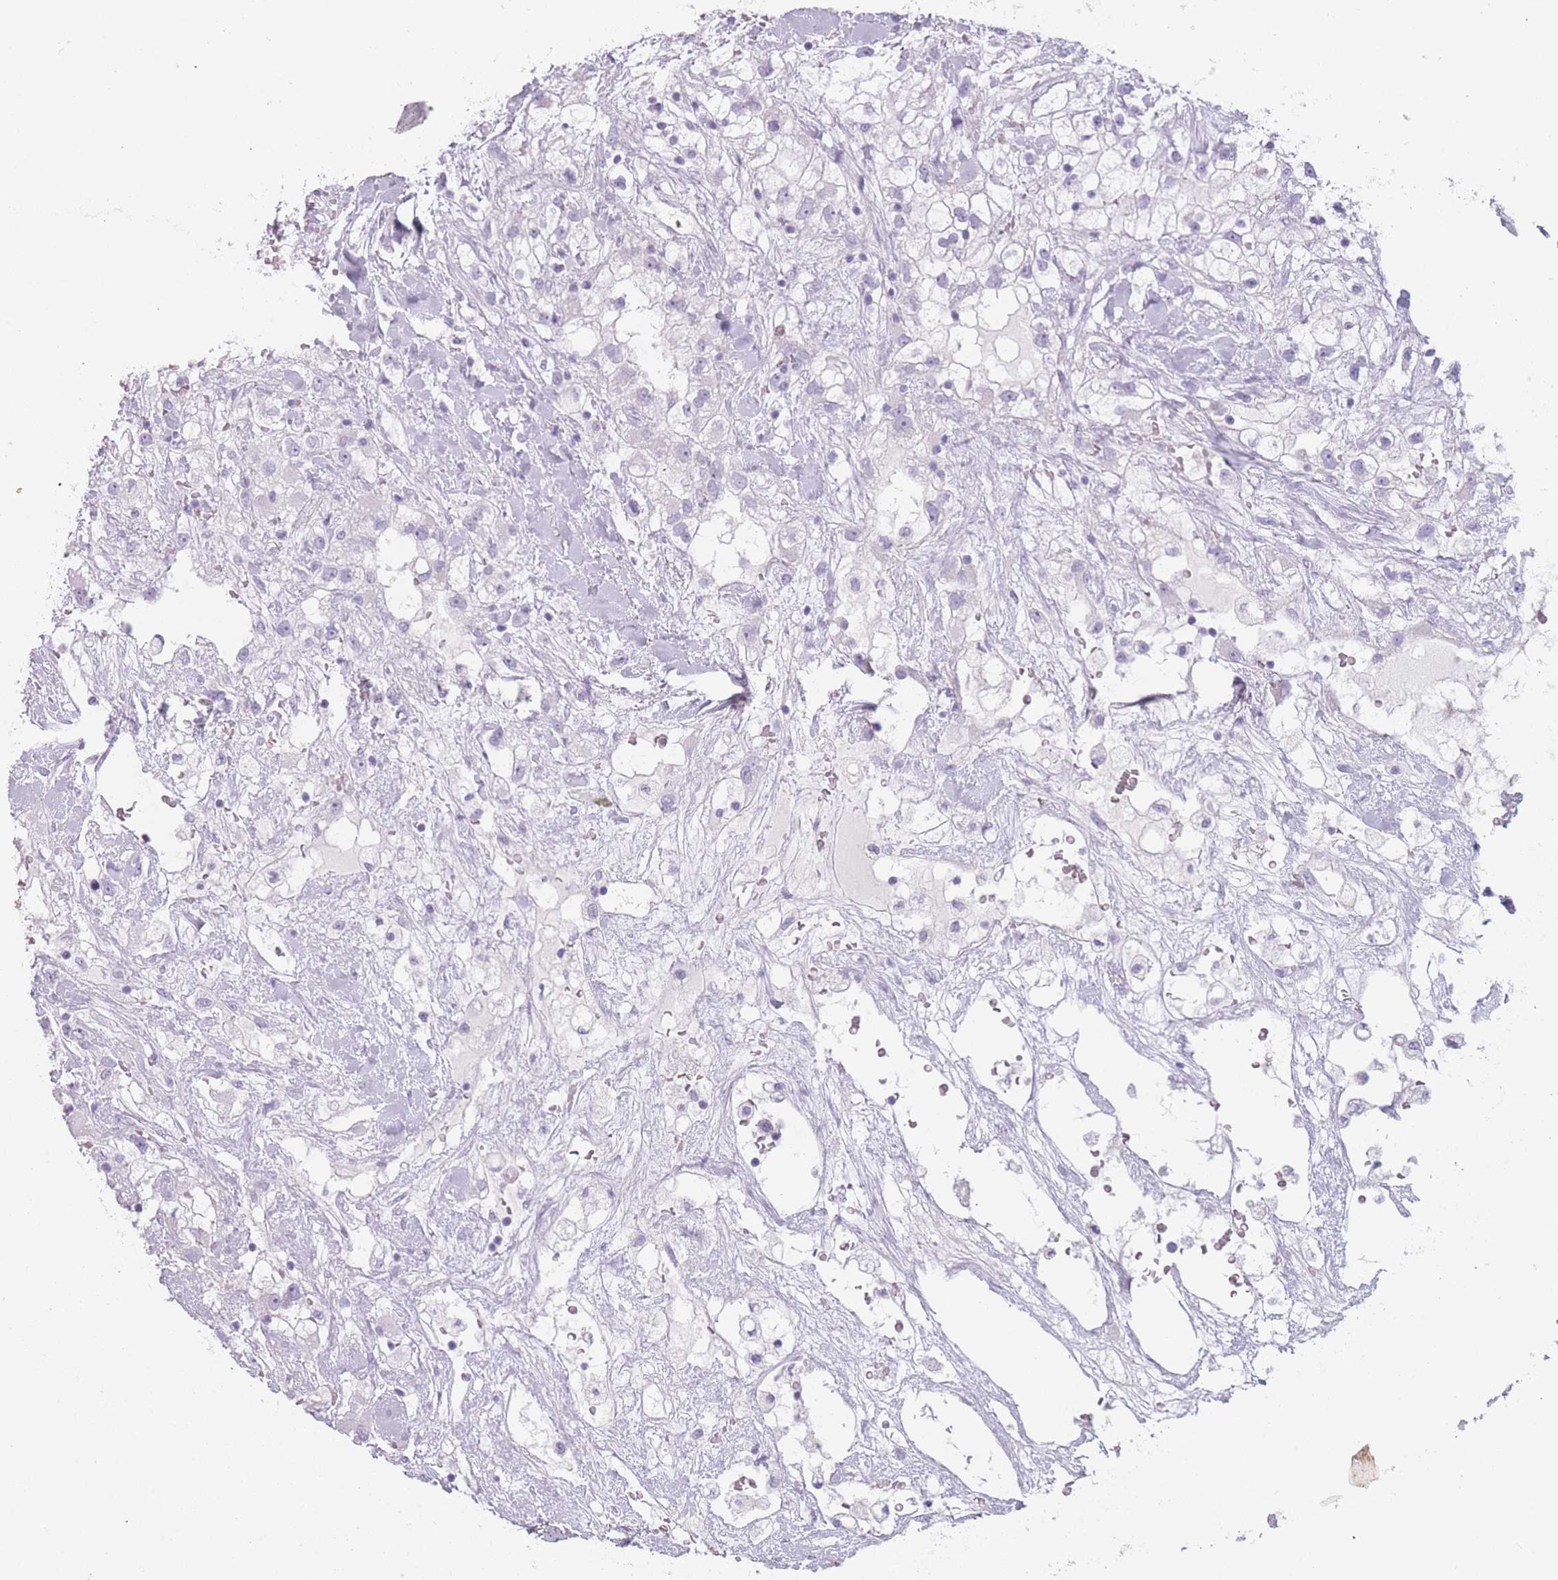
{"staining": {"intensity": "negative", "quantity": "none", "location": "none"}, "tissue": "renal cancer", "cell_type": "Tumor cells", "image_type": "cancer", "snomed": [{"axis": "morphology", "description": "Adenocarcinoma, NOS"}, {"axis": "topography", "description": "Kidney"}], "caption": "Protein analysis of adenocarcinoma (renal) shows no significant expression in tumor cells. The staining was performed using DAB (3,3'-diaminobenzidine) to visualize the protein expression in brown, while the nuclei were stained in blue with hematoxylin (Magnification: 20x).", "gene": "PPFIA3", "patient": {"sex": "male", "age": 59}}